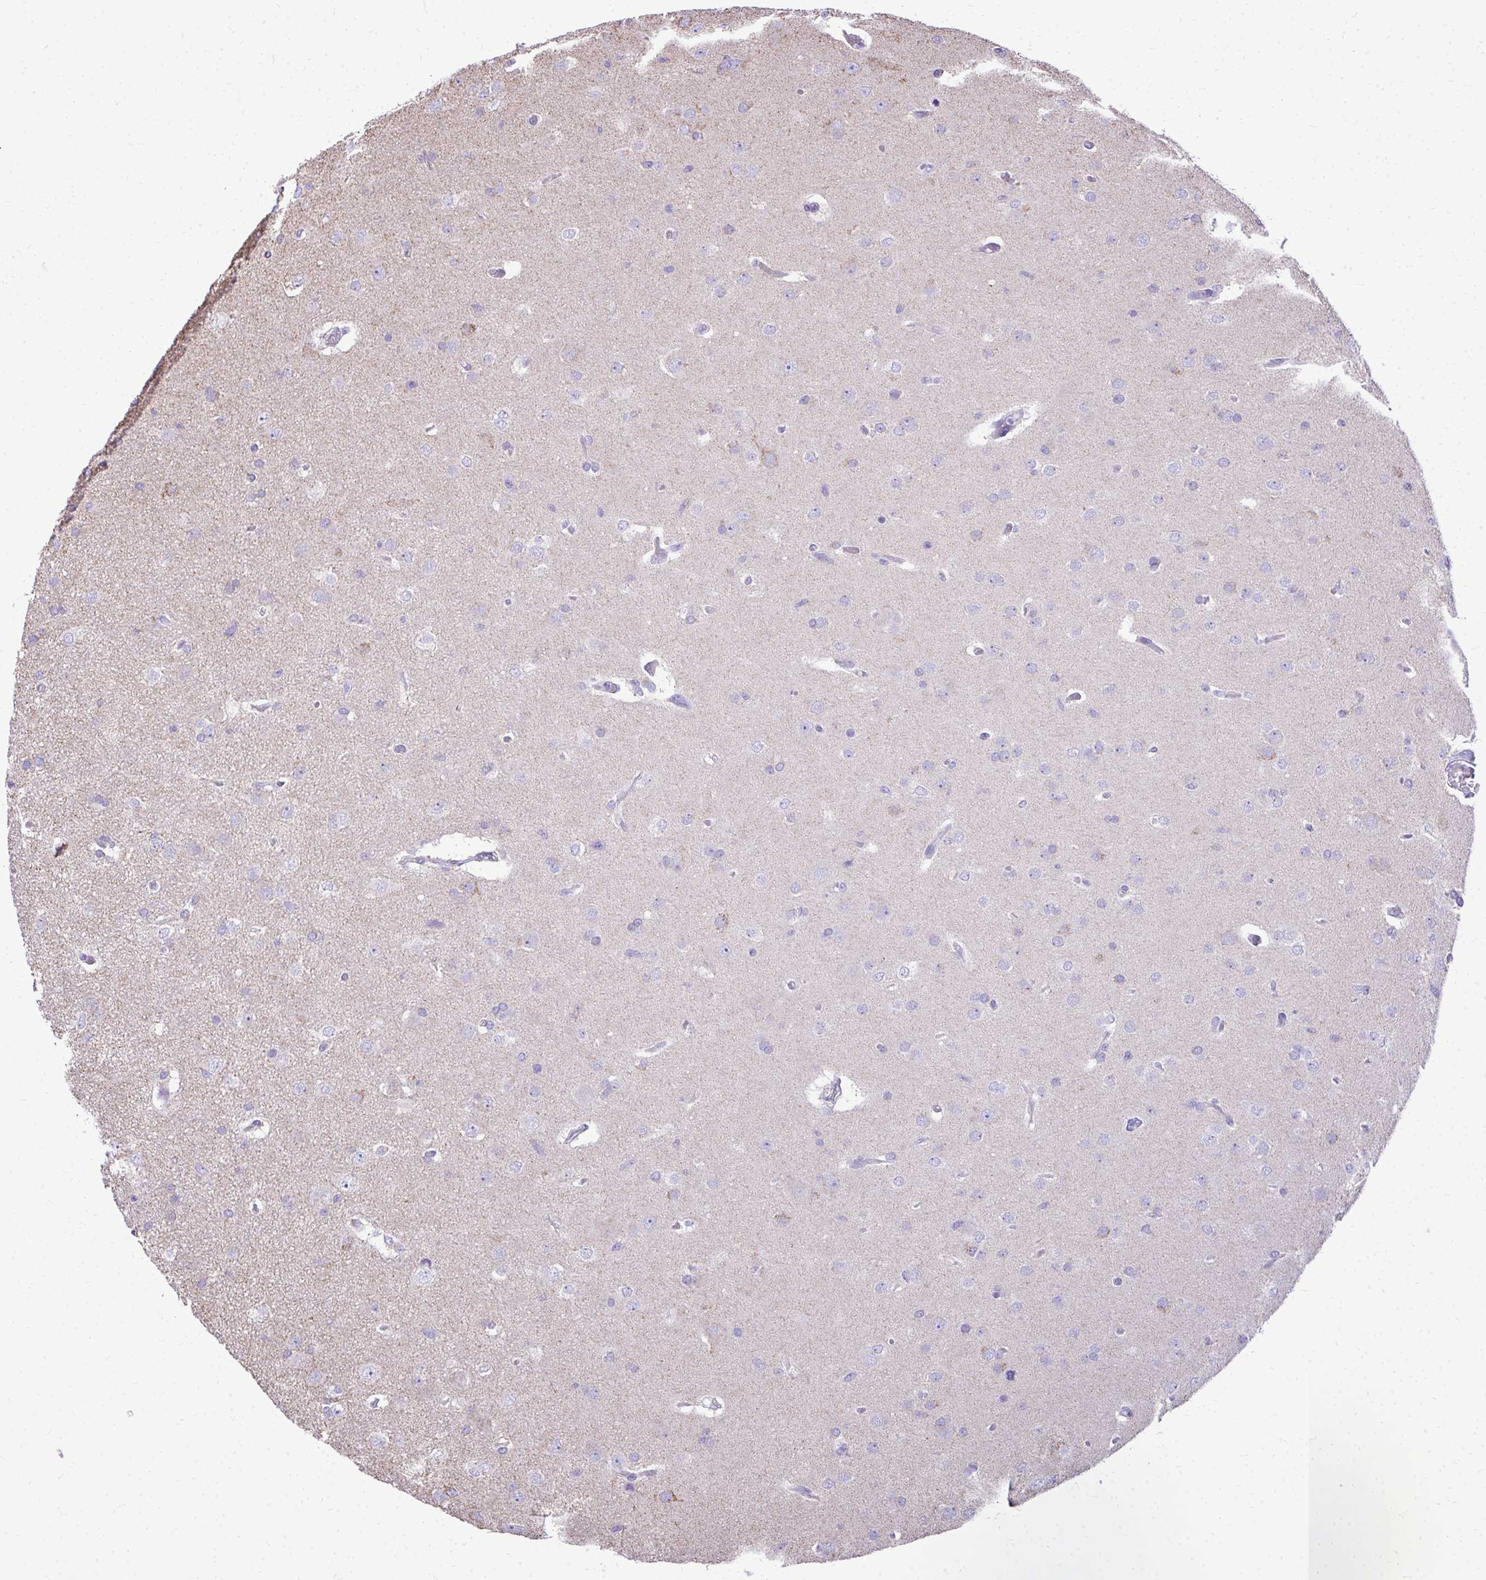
{"staining": {"intensity": "negative", "quantity": "none", "location": "none"}, "tissue": "glioma", "cell_type": "Tumor cells", "image_type": "cancer", "snomed": [{"axis": "morphology", "description": "Glioma, malignant, High grade"}, {"axis": "topography", "description": "Brain"}], "caption": "Glioma was stained to show a protein in brown. There is no significant positivity in tumor cells.", "gene": "MPZL2", "patient": {"sex": "male", "age": 53}}